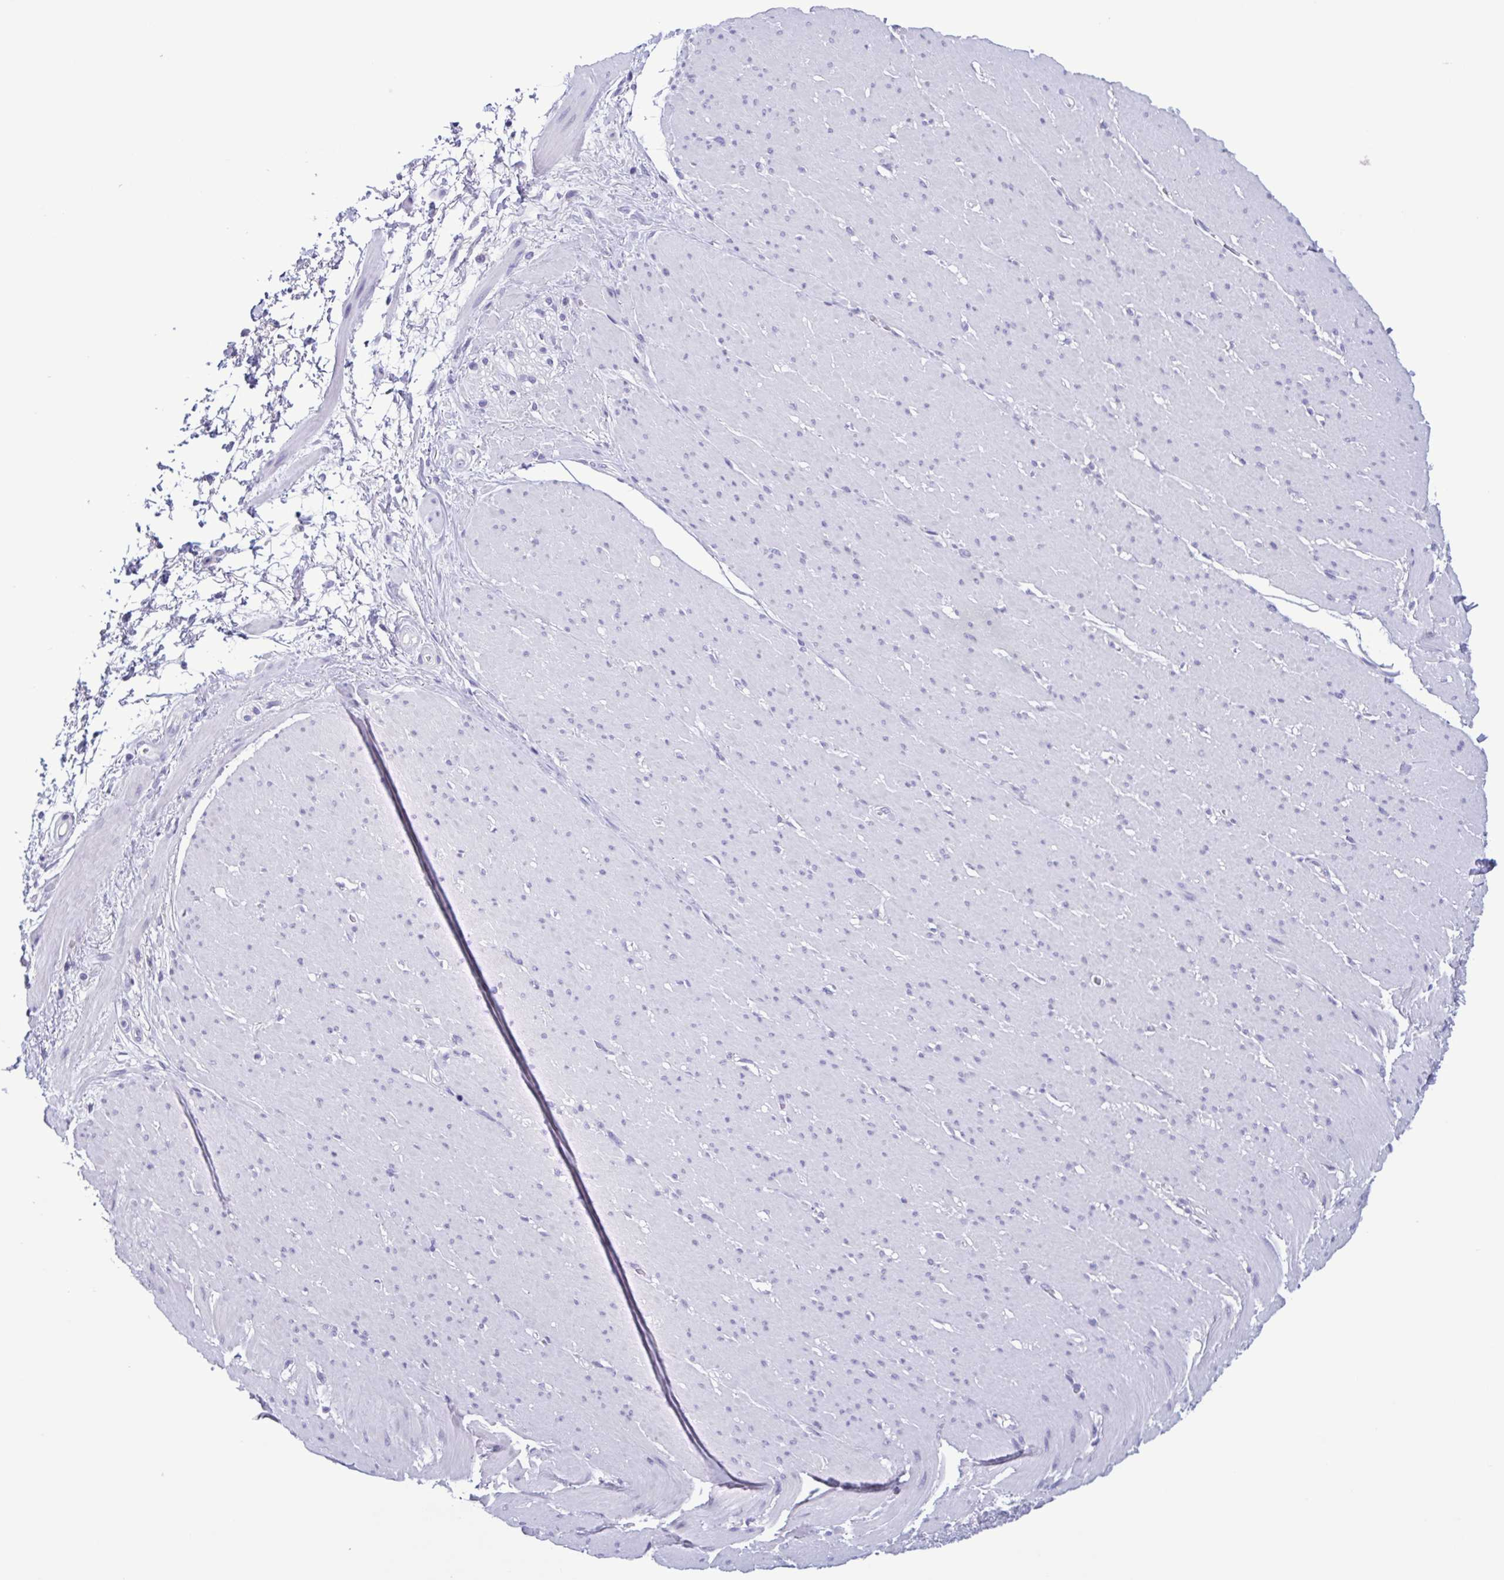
{"staining": {"intensity": "negative", "quantity": "none", "location": "none"}, "tissue": "smooth muscle", "cell_type": "Smooth muscle cells", "image_type": "normal", "snomed": [{"axis": "morphology", "description": "Normal tissue, NOS"}, {"axis": "topography", "description": "Smooth muscle"}, {"axis": "topography", "description": "Rectum"}], "caption": "This is an immunohistochemistry image of normal smooth muscle. There is no positivity in smooth muscle cells.", "gene": "INAFM1", "patient": {"sex": "male", "age": 53}}